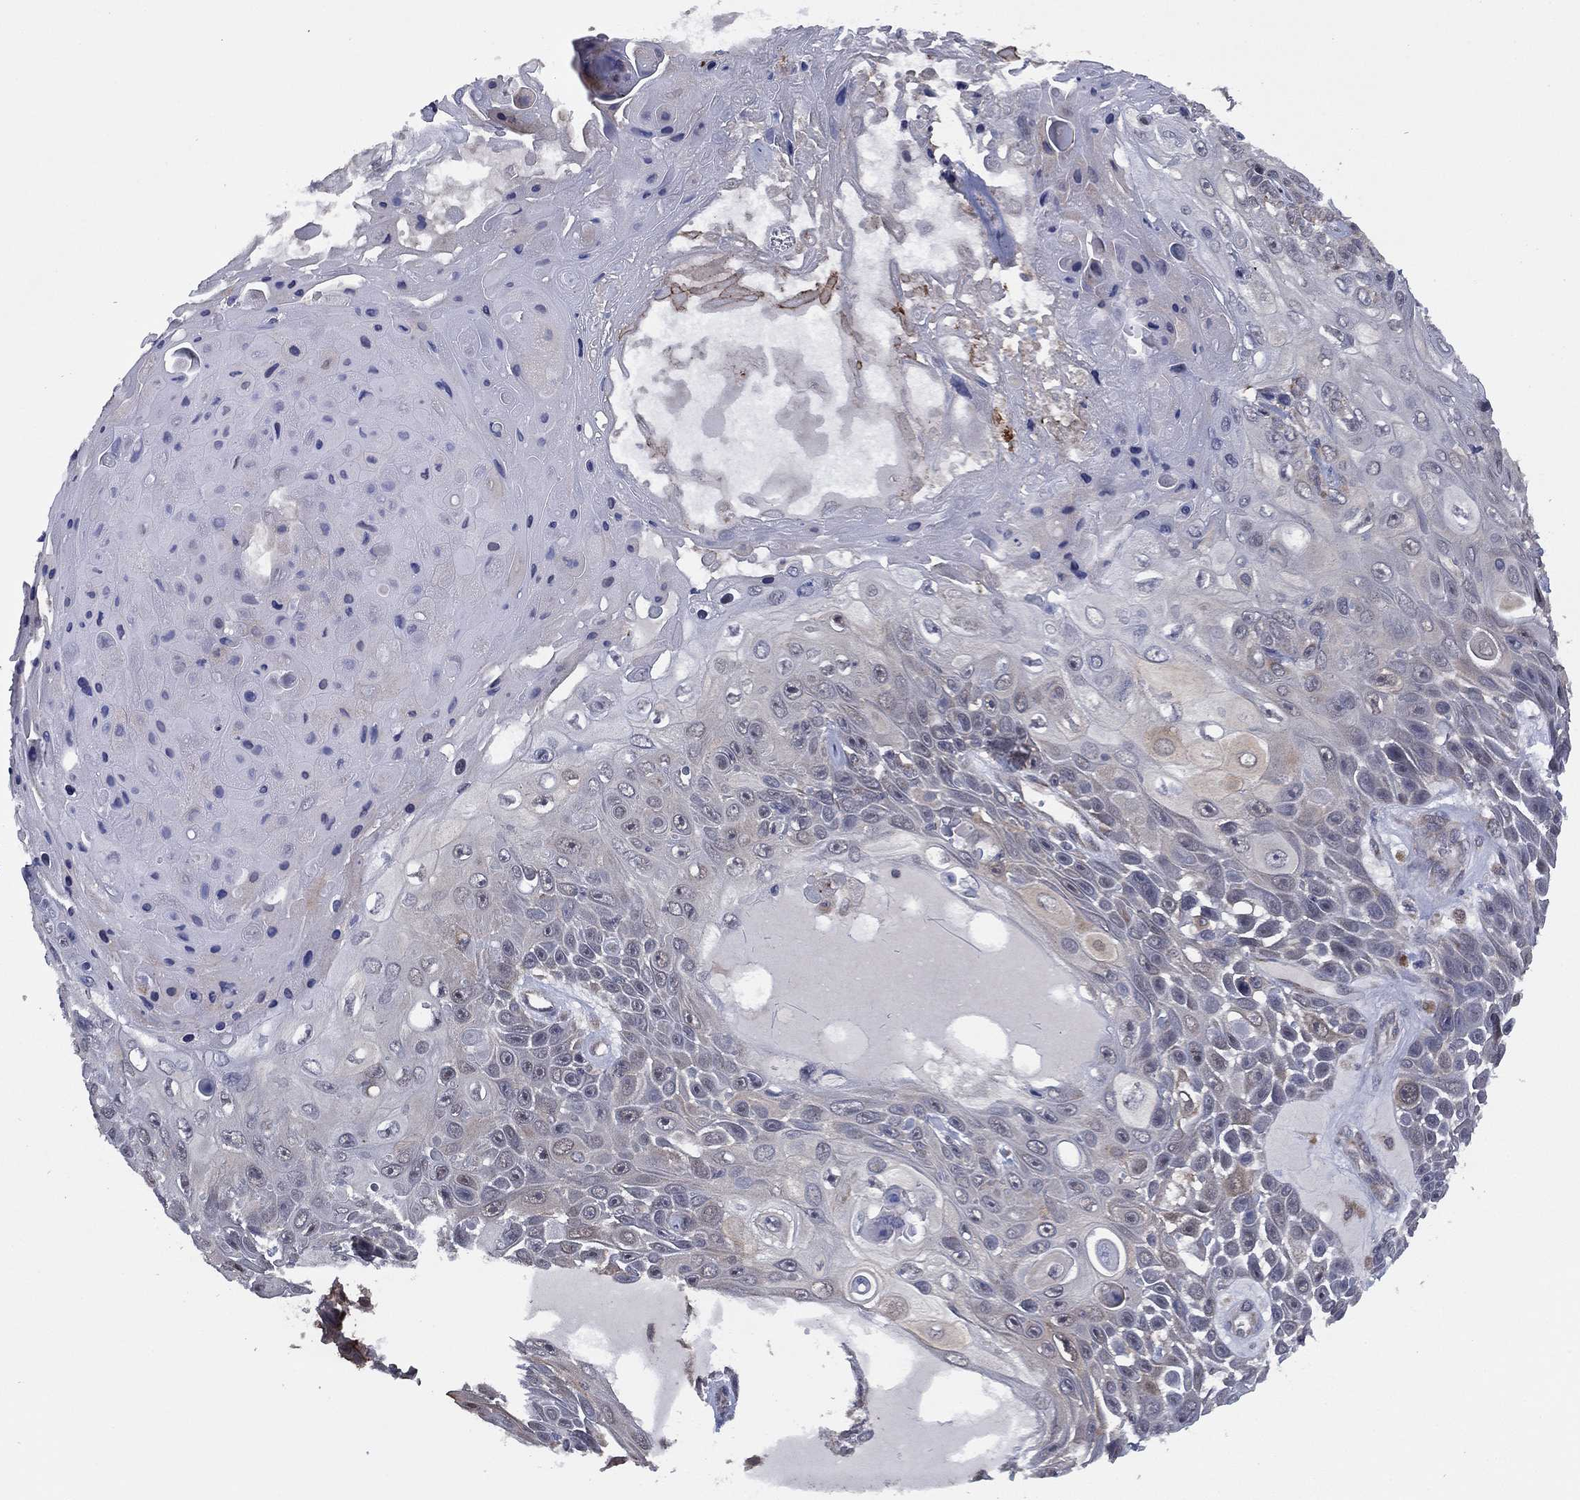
{"staining": {"intensity": "negative", "quantity": "none", "location": "none"}, "tissue": "skin cancer", "cell_type": "Tumor cells", "image_type": "cancer", "snomed": [{"axis": "morphology", "description": "Squamous cell carcinoma, NOS"}, {"axis": "topography", "description": "Skin"}], "caption": "Tumor cells show no significant expression in skin cancer (squamous cell carcinoma).", "gene": "SELENOO", "patient": {"sex": "male", "age": 82}}